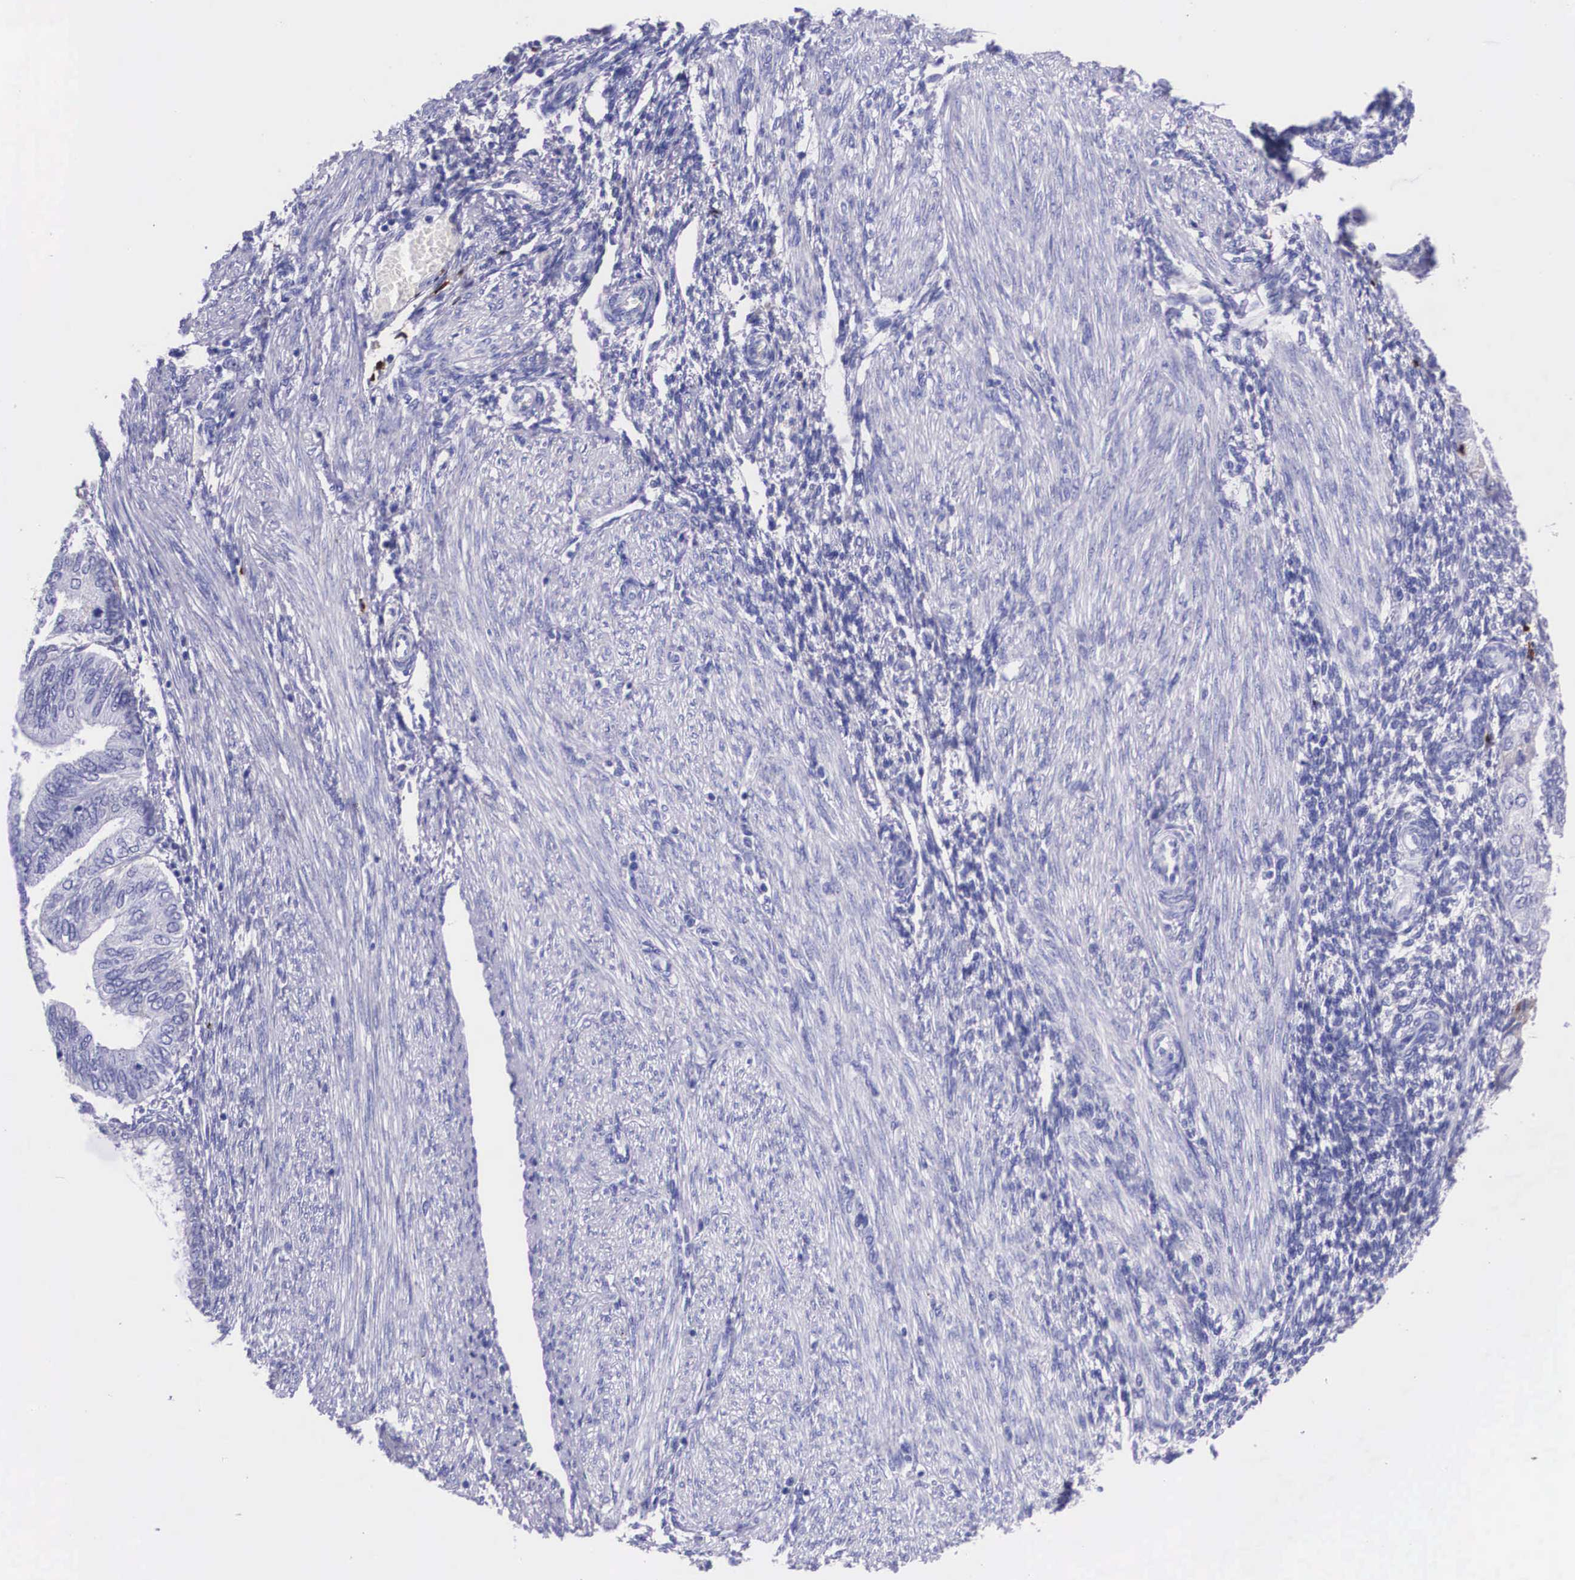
{"staining": {"intensity": "negative", "quantity": "none", "location": "none"}, "tissue": "endometrial cancer", "cell_type": "Tumor cells", "image_type": "cancer", "snomed": [{"axis": "morphology", "description": "Adenocarcinoma, NOS"}, {"axis": "topography", "description": "Endometrium"}], "caption": "Human endometrial adenocarcinoma stained for a protein using IHC exhibits no staining in tumor cells.", "gene": "PLG", "patient": {"sex": "female", "age": 51}}